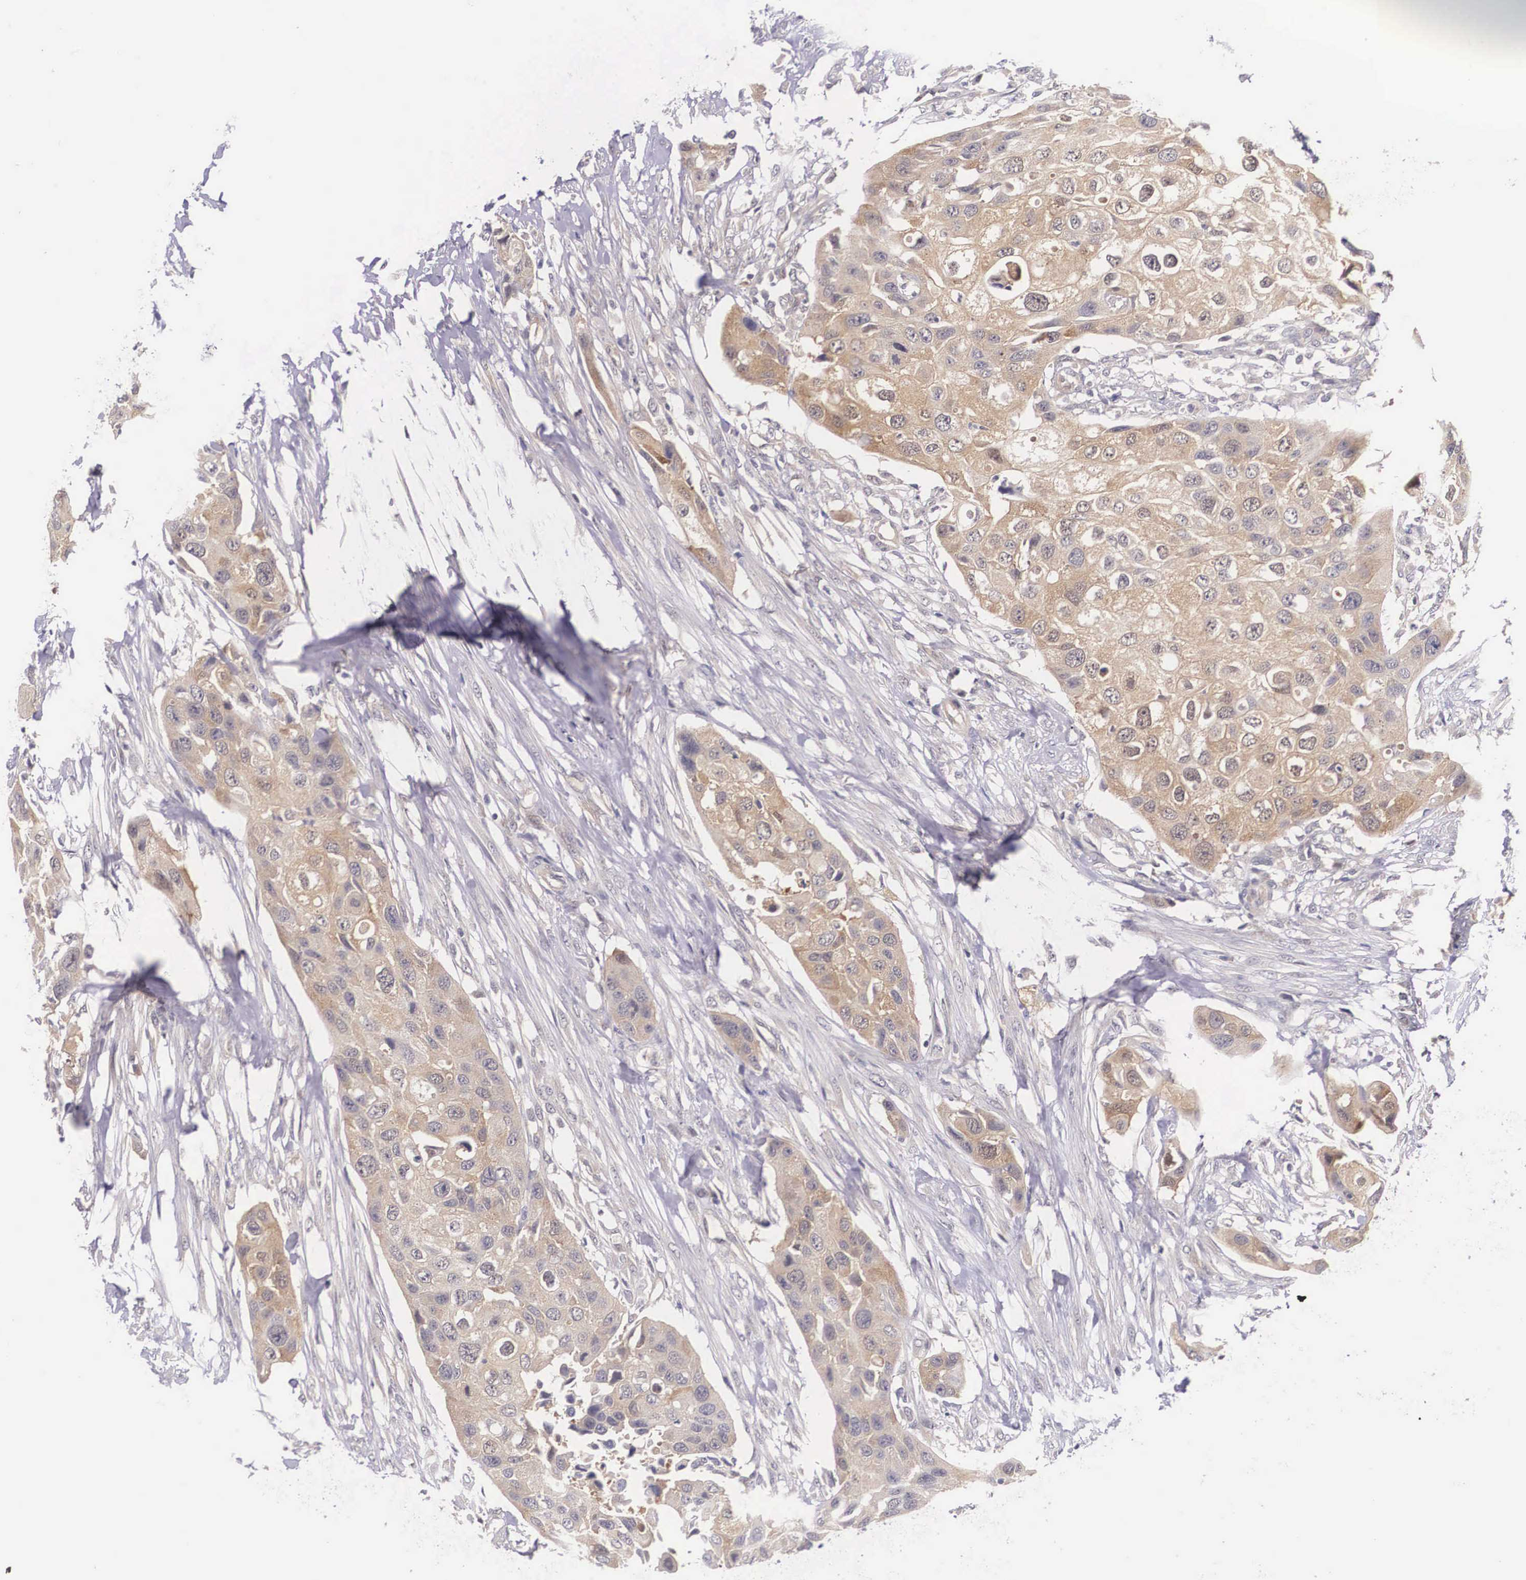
{"staining": {"intensity": "moderate", "quantity": "25%-75%", "location": "cytoplasmic/membranous"}, "tissue": "urothelial cancer", "cell_type": "Tumor cells", "image_type": "cancer", "snomed": [{"axis": "morphology", "description": "Urothelial carcinoma, High grade"}, {"axis": "topography", "description": "Urinary bladder"}], "caption": "Protein staining of high-grade urothelial carcinoma tissue shows moderate cytoplasmic/membranous expression in about 25%-75% of tumor cells.", "gene": "IGBP1", "patient": {"sex": "male", "age": 55}}